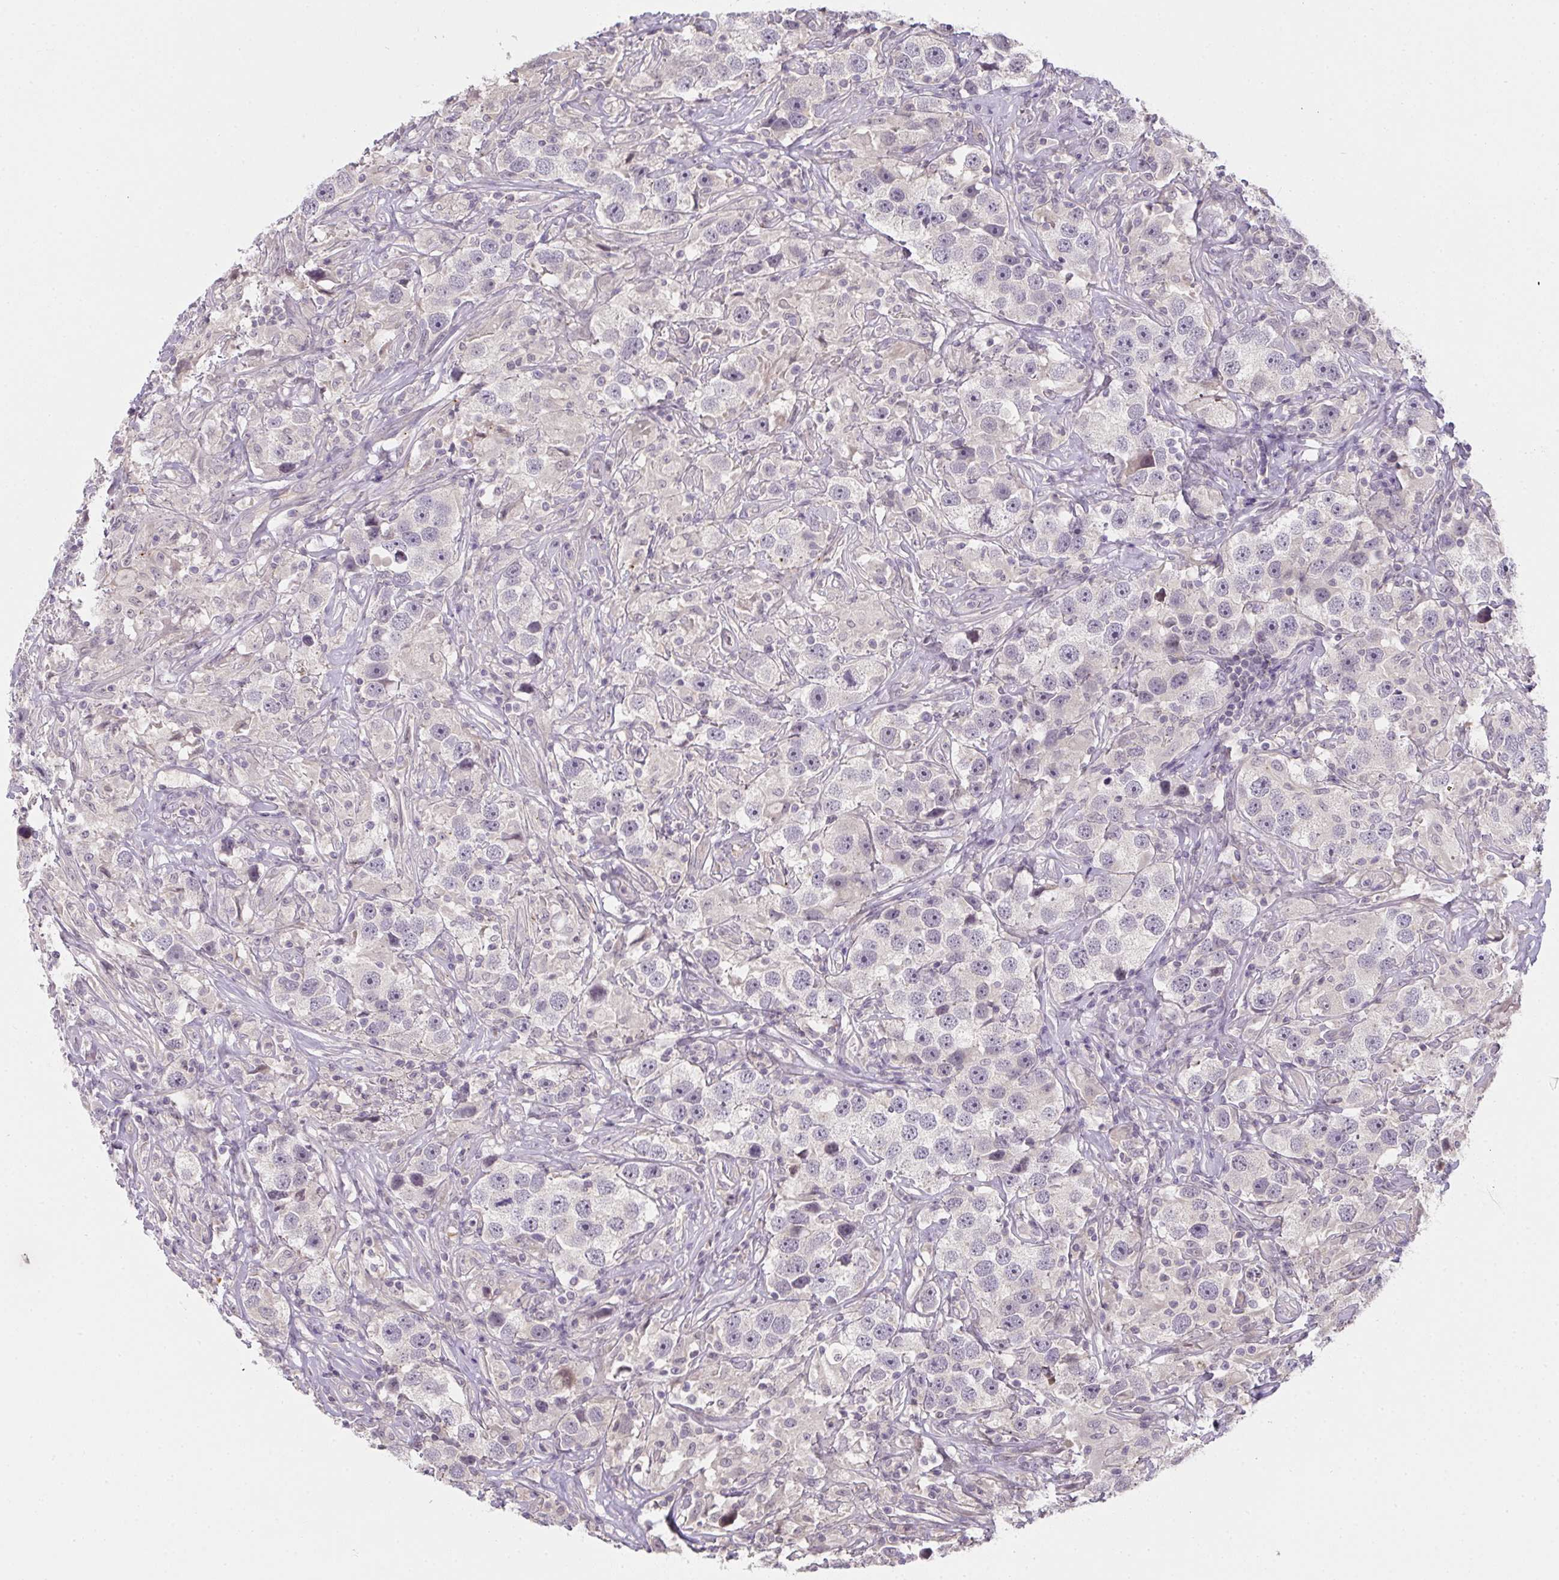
{"staining": {"intensity": "negative", "quantity": "none", "location": "none"}, "tissue": "testis cancer", "cell_type": "Tumor cells", "image_type": "cancer", "snomed": [{"axis": "morphology", "description": "Seminoma, NOS"}, {"axis": "topography", "description": "Testis"}], "caption": "Human testis seminoma stained for a protein using immunohistochemistry demonstrates no staining in tumor cells.", "gene": "GSDMB", "patient": {"sex": "male", "age": 49}}